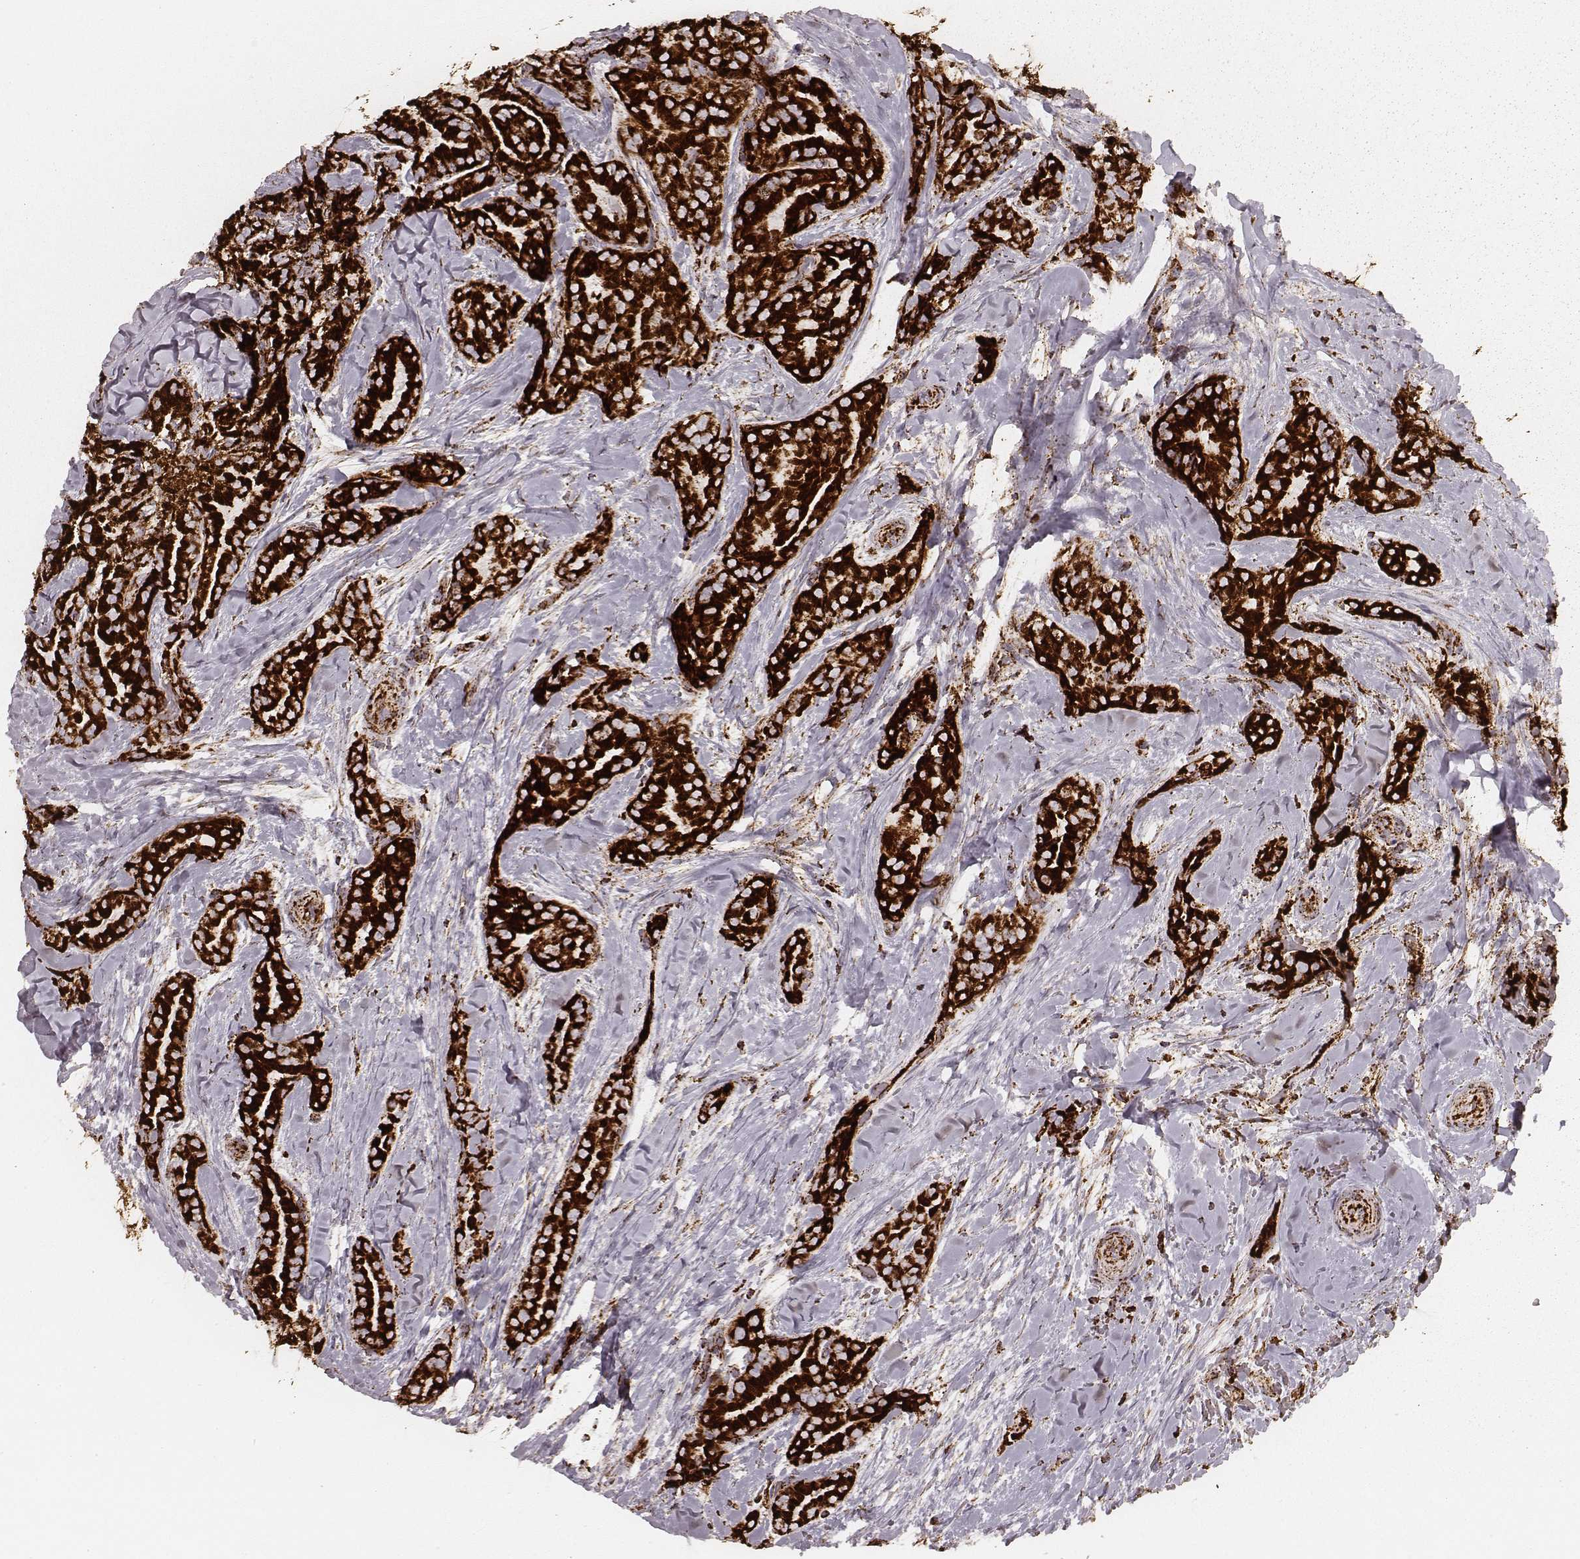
{"staining": {"intensity": "strong", "quantity": ">75%", "location": "cytoplasmic/membranous"}, "tissue": "thyroid cancer", "cell_type": "Tumor cells", "image_type": "cancer", "snomed": [{"axis": "morphology", "description": "Papillary adenocarcinoma, NOS"}, {"axis": "topography", "description": "Thyroid gland"}], "caption": "Immunohistochemistry of human thyroid cancer reveals high levels of strong cytoplasmic/membranous expression in approximately >75% of tumor cells.", "gene": "CS", "patient": {"sex": "male", "age": 61}}